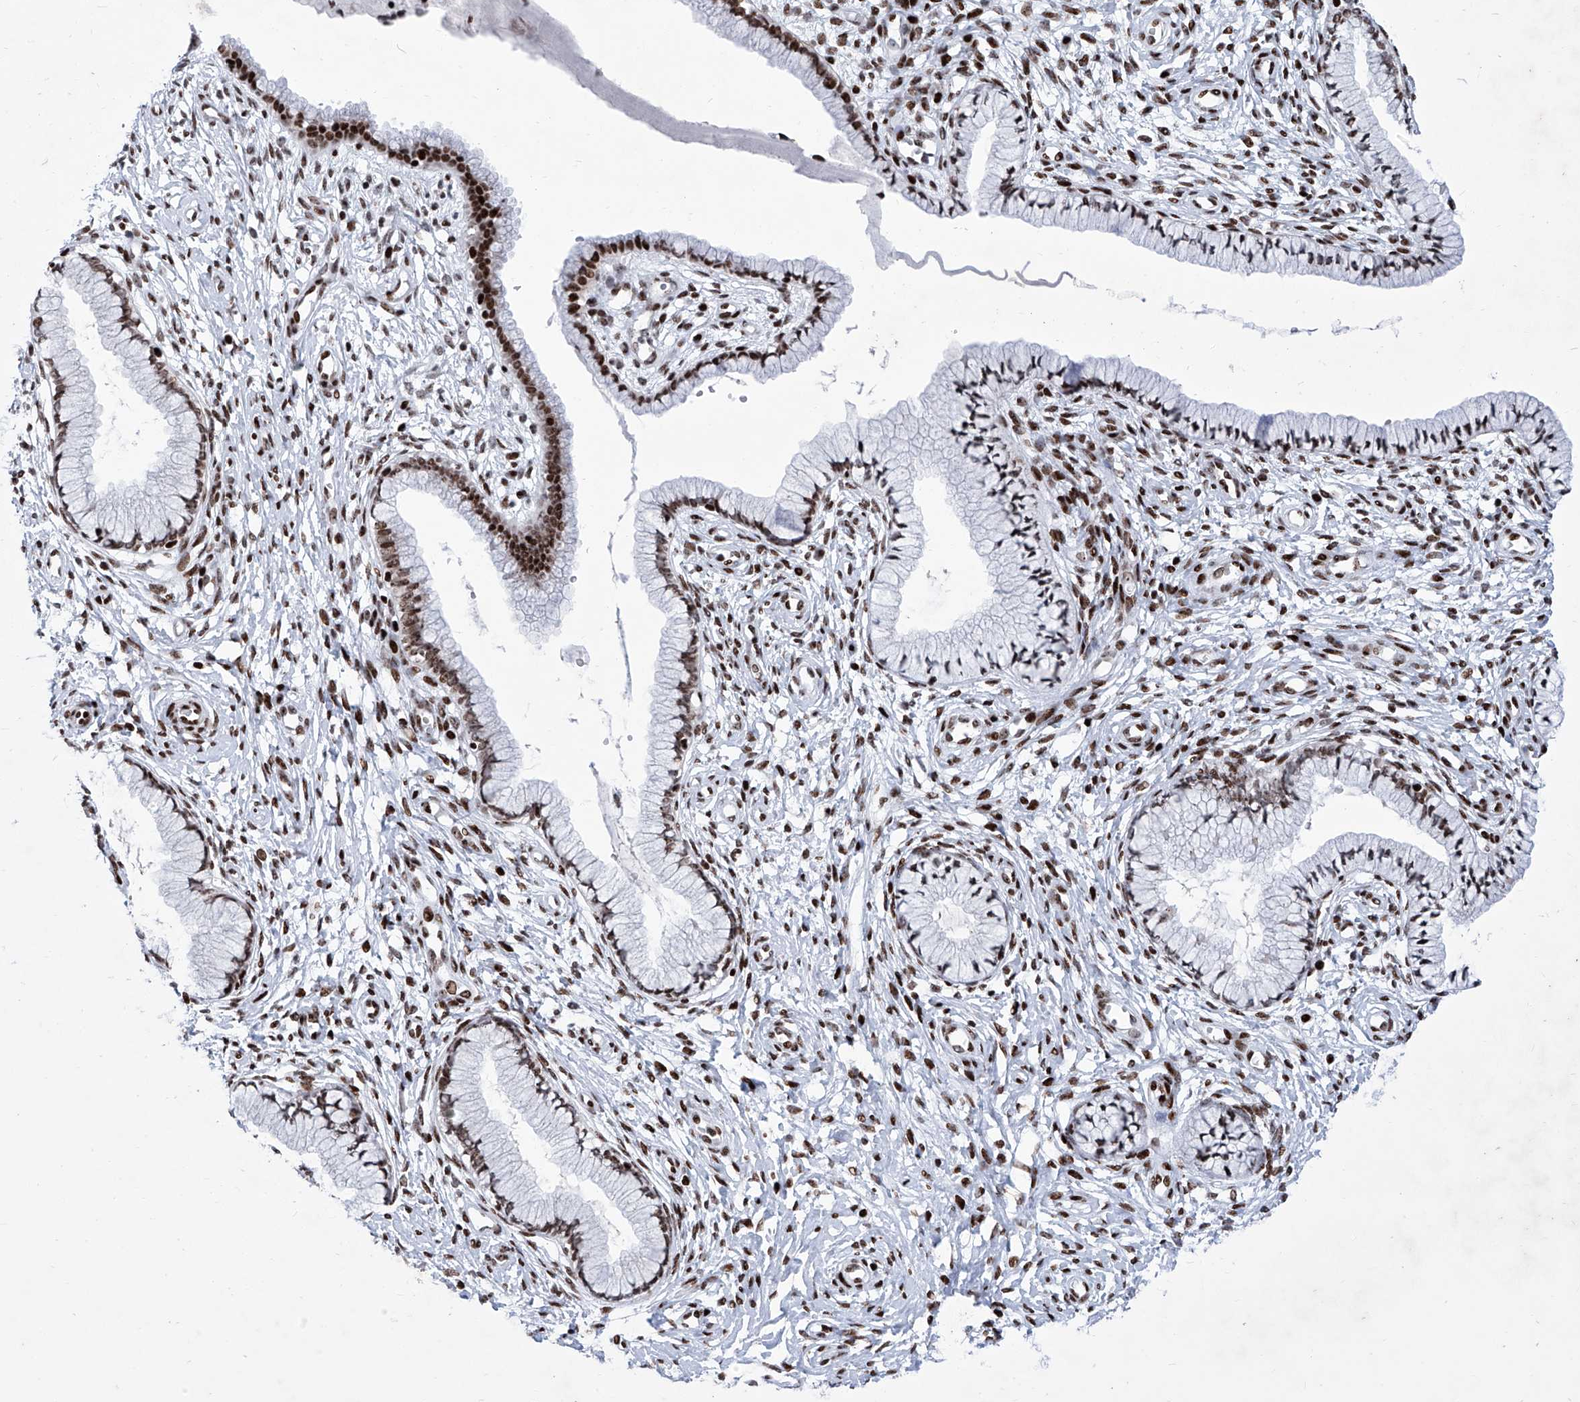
{"staining": {"intensity": "strong", "quantity": ">75%", "location": "nuclear"}, "tissue": "cervix", "cell_type": "Glandular cells", "image_type": "normal", "snomed": [{"axis": "morphology", "description": "Normal tissue, NOS"}, {"axis": "topography", "description": "Cervix"}], "caption": "Benign cervix shows strong nuclear positivity in approximately >75% of glandular cells The staining was performed using DAB, with brown indicating positive protein expression. Nuclei are stained blue with hematoxylin..", "gene": "HEY2", "patient": {"sex": "female", "age": 36}}